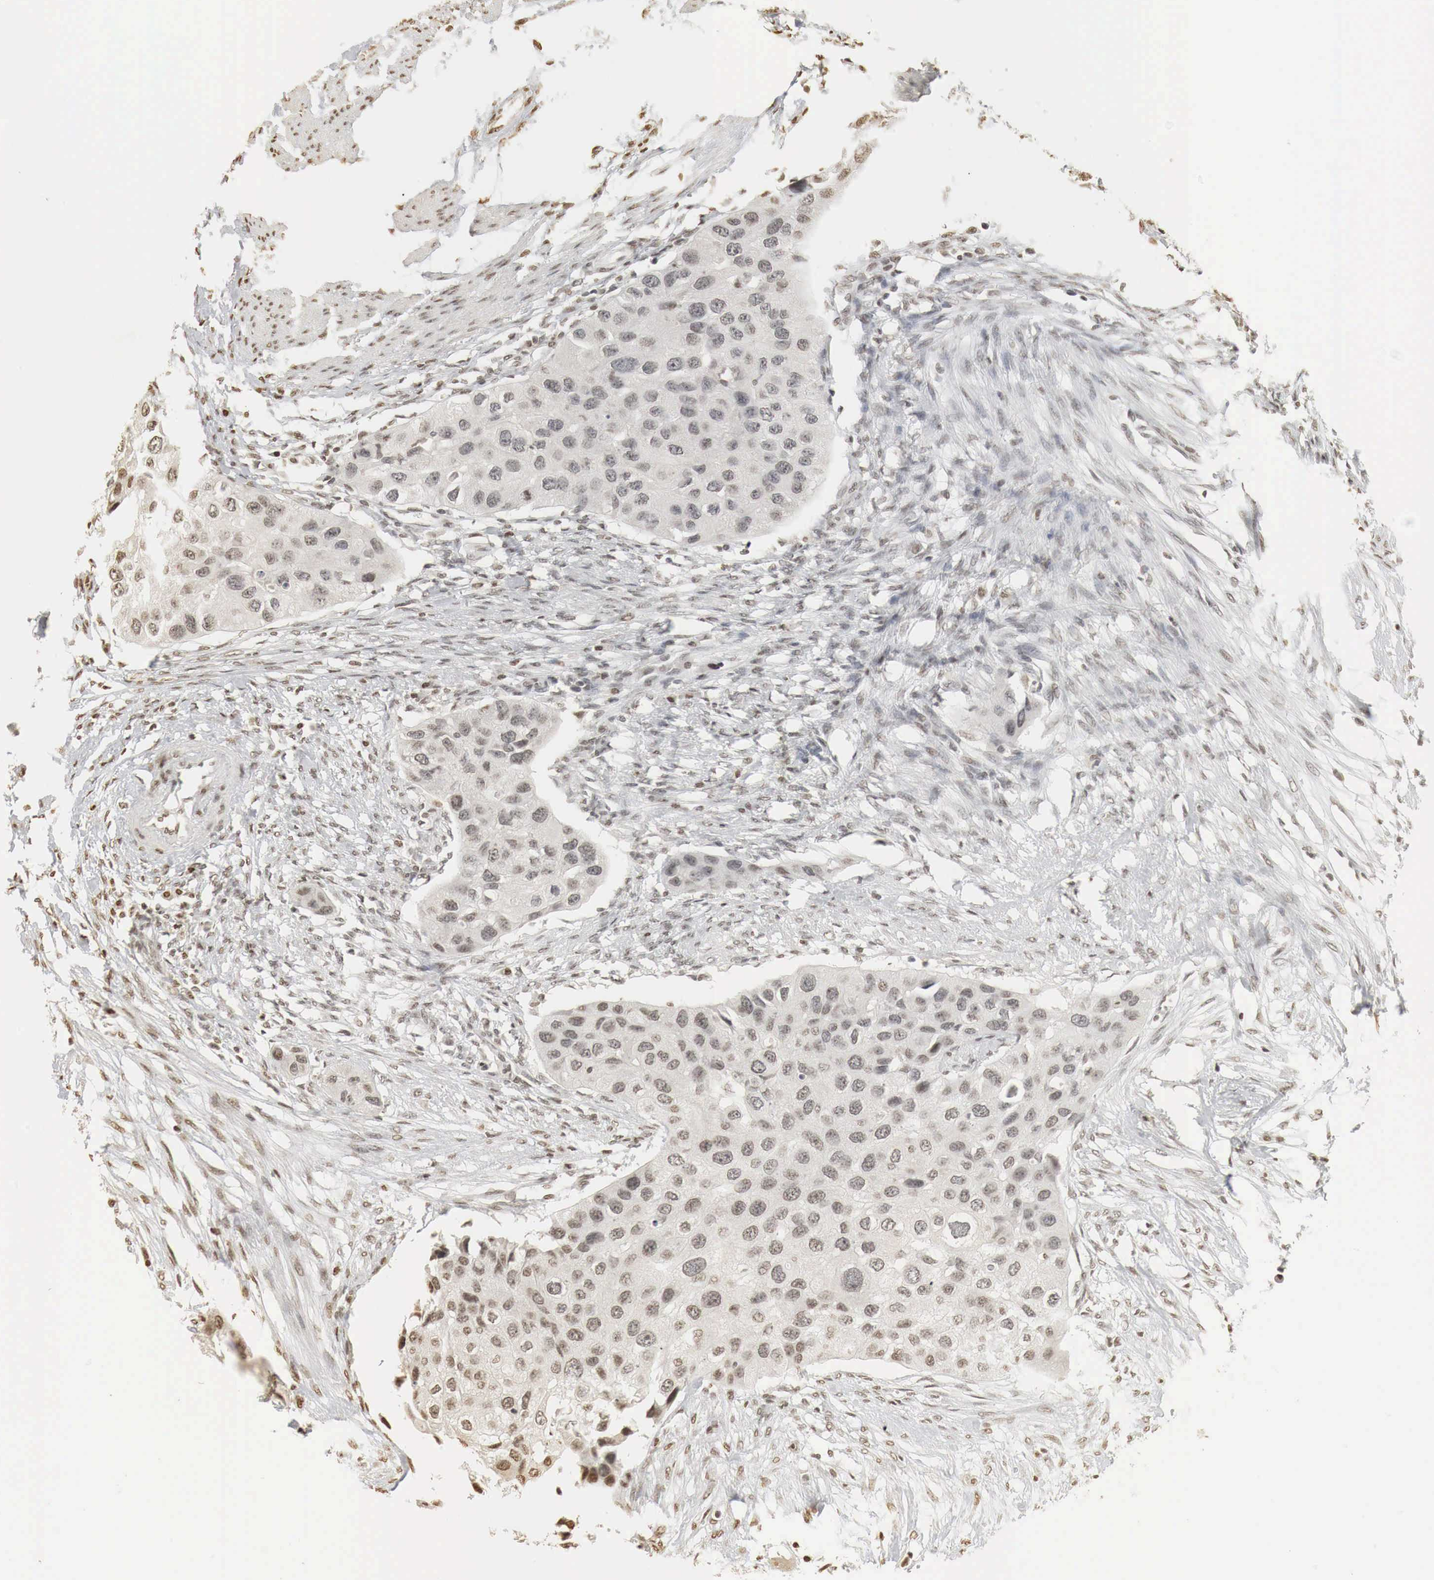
{"staining": {"intensity": "weak", "quantity": "25%-75%", "location": "cytoplasmic/membranous,nuclear"}, "tissue": "urothelial cancer", "cell_type": "Tumor cells", "image_type": "cancer", "snomed": [{"axis": "morphology", "description": "Urothelial carcinoma, High grade"}, {"axis": "topography", "description": "Urinary bladder"}], "caption": "Immunohistochemistry (DAB (3,3'-diaminobenzidine)) staining of urothelial cancer shows weak cytoplasmic/membranous and nuclear protein staining in about 25%-75% of tumor cells. Nuclei are stained in blue.", "gene": "ERBB4", "patient": {"sex": "male", "age": 55}}